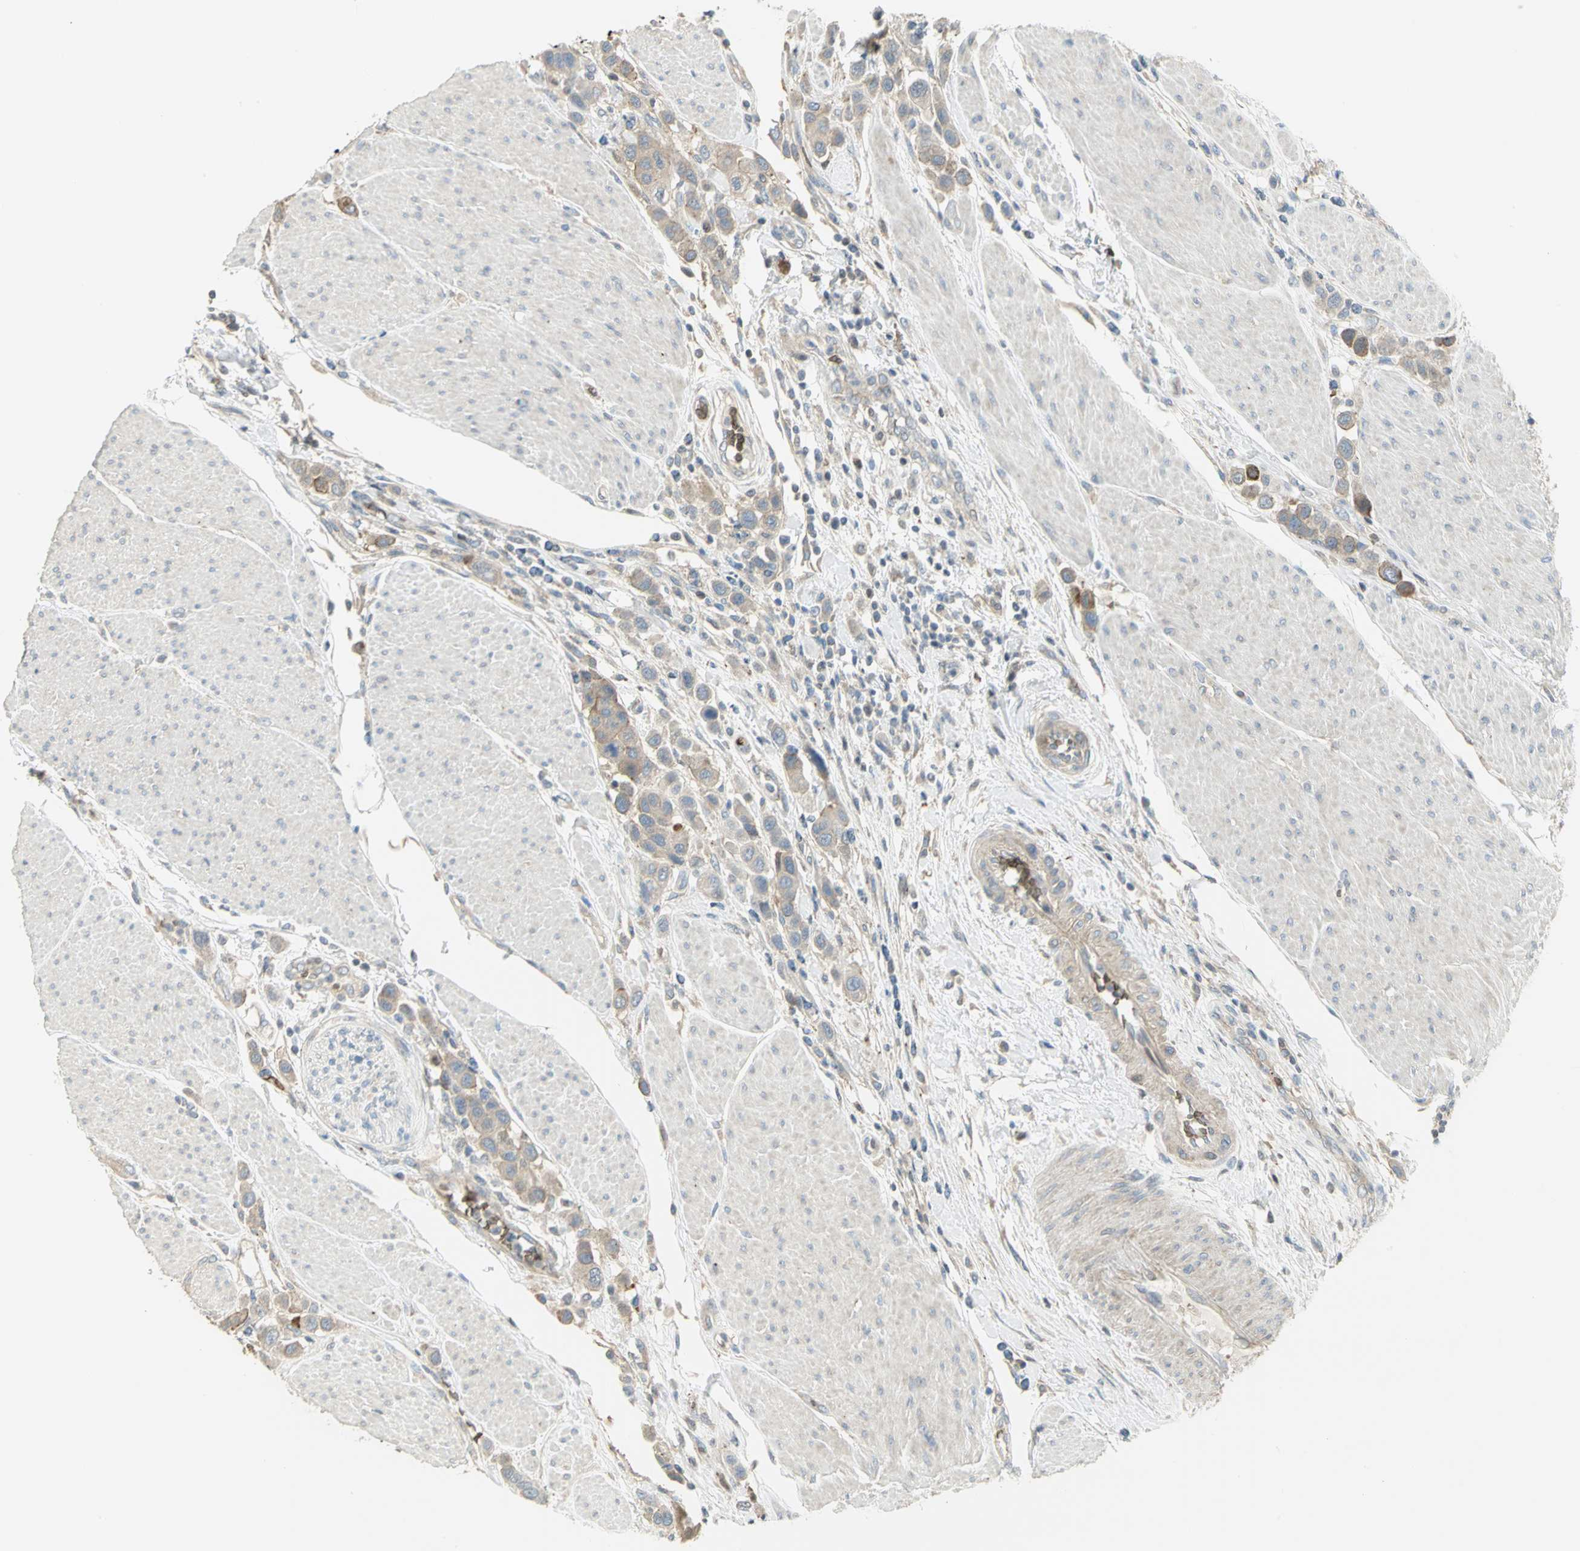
{"staining": {"intensity": "weak", "quantity": ">75%", "location": "cytoplasmic/membranous"}, "tissue": "urothelial cancer", "cell_type": "Tumor cells", "image_type": "cancer", "snomed": [{"axis": "morphology", "description": "Urothelial carcinoma, High grade"}, {"axis": "topography", "description": "Urinary bladder"}], "caption": "Immunohistochemical staining of human urothelial carcinoma (high-grade) shows low levels of weak cytoplasmic/membranous expression in about >75% of tumor cells. (IHC, brightfield microscopy, high magnification).", "gene": "ANK1", "patient": {"sex": "male", "age": 50}}